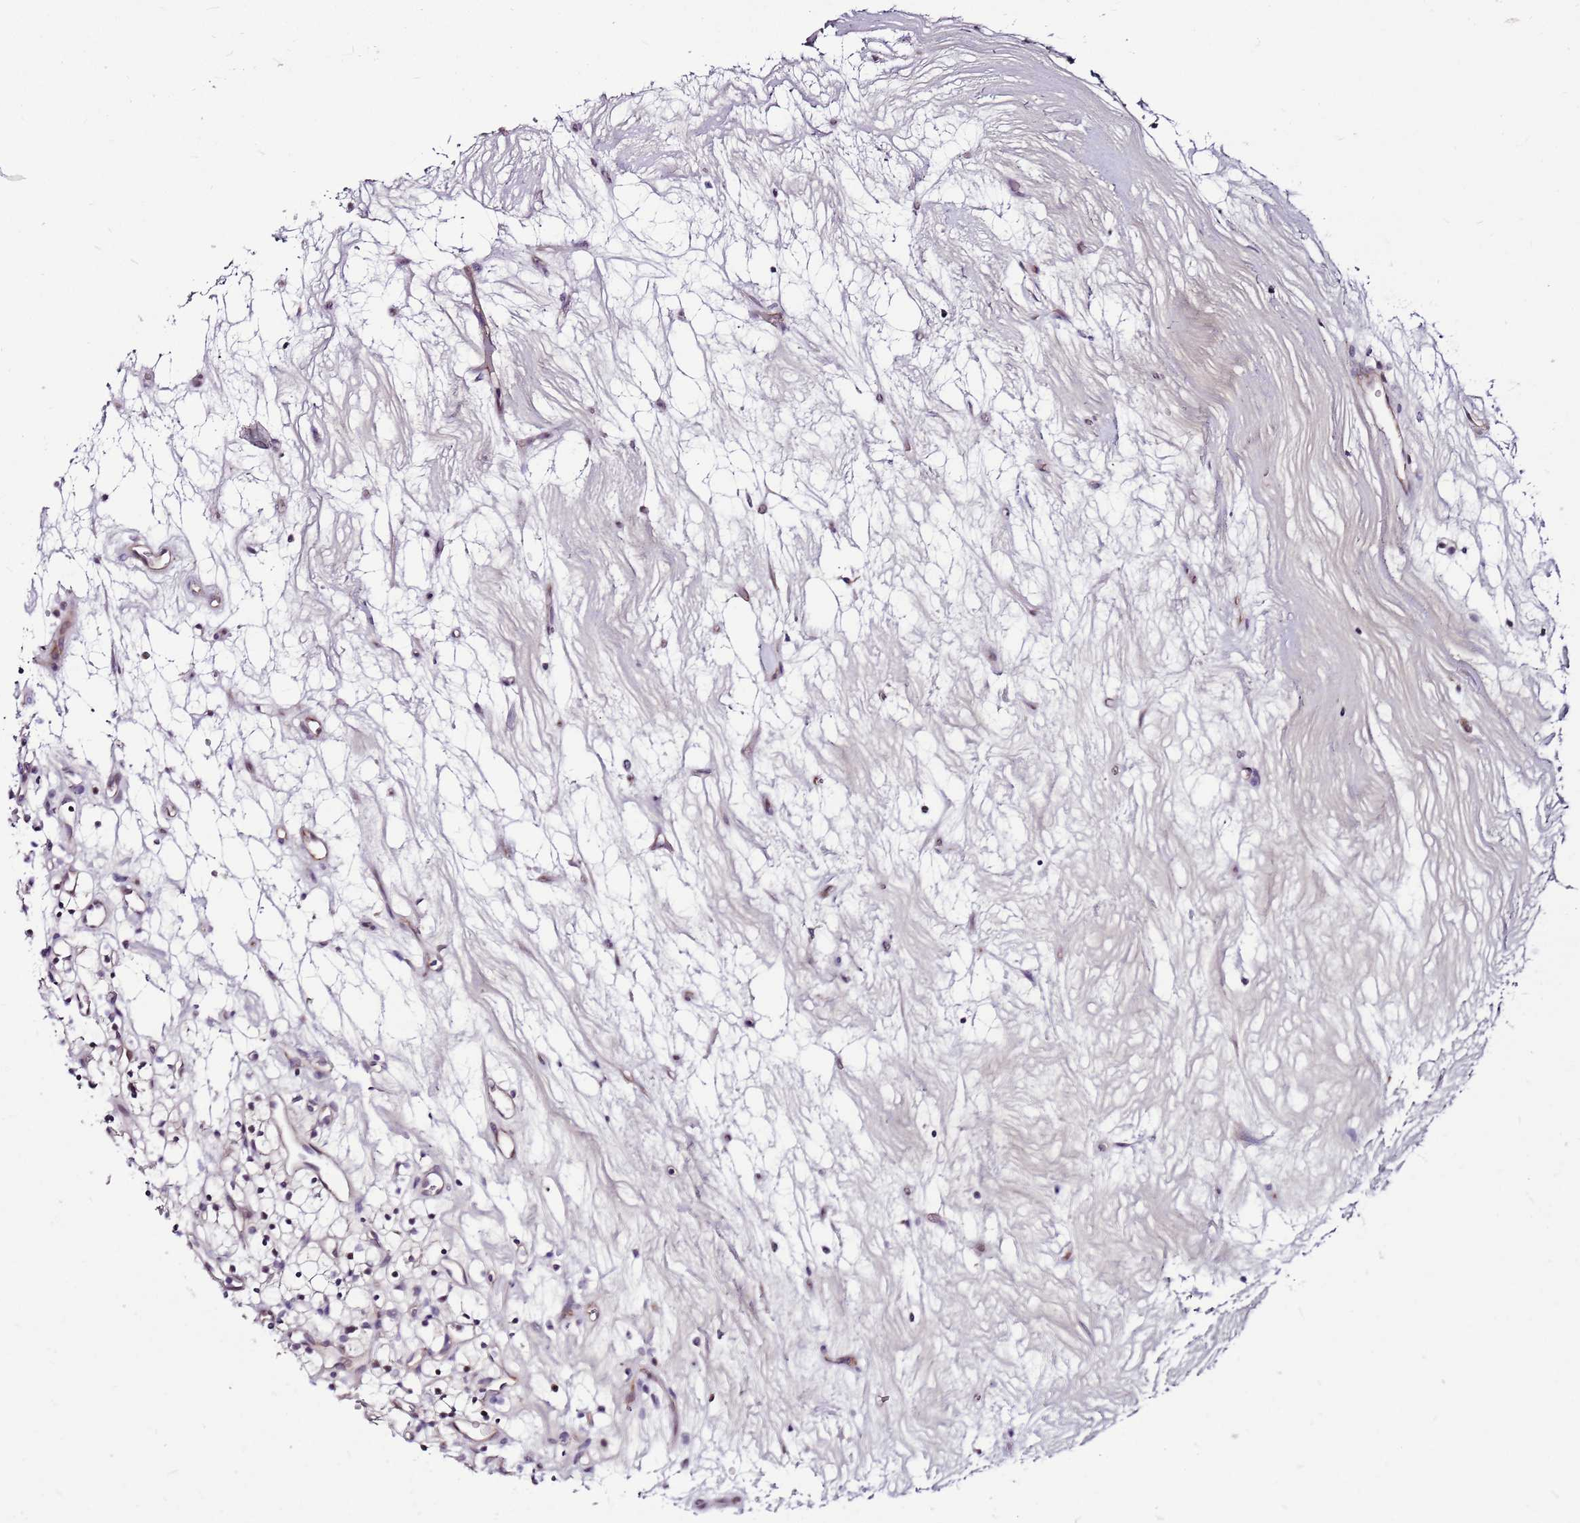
{"staining": {"intensity": "moderate", "quantity": "<25%", "location": "nuclear"}, "tissue": "renal cancer", "cell_type": "Tumor cells", "image_type": "cancer", "snomed": [{"axis": "morphology", "description": "Adenocarcinoma, NOS"}, {"axis": "topography", "description": "Kidney"}], "caption": "Renal adenocarcinoma stained with a protein marker reveals moderate staining in tumor cells.", "gene": "POLE3", "patient": {"sex": "female", "age": 57}}